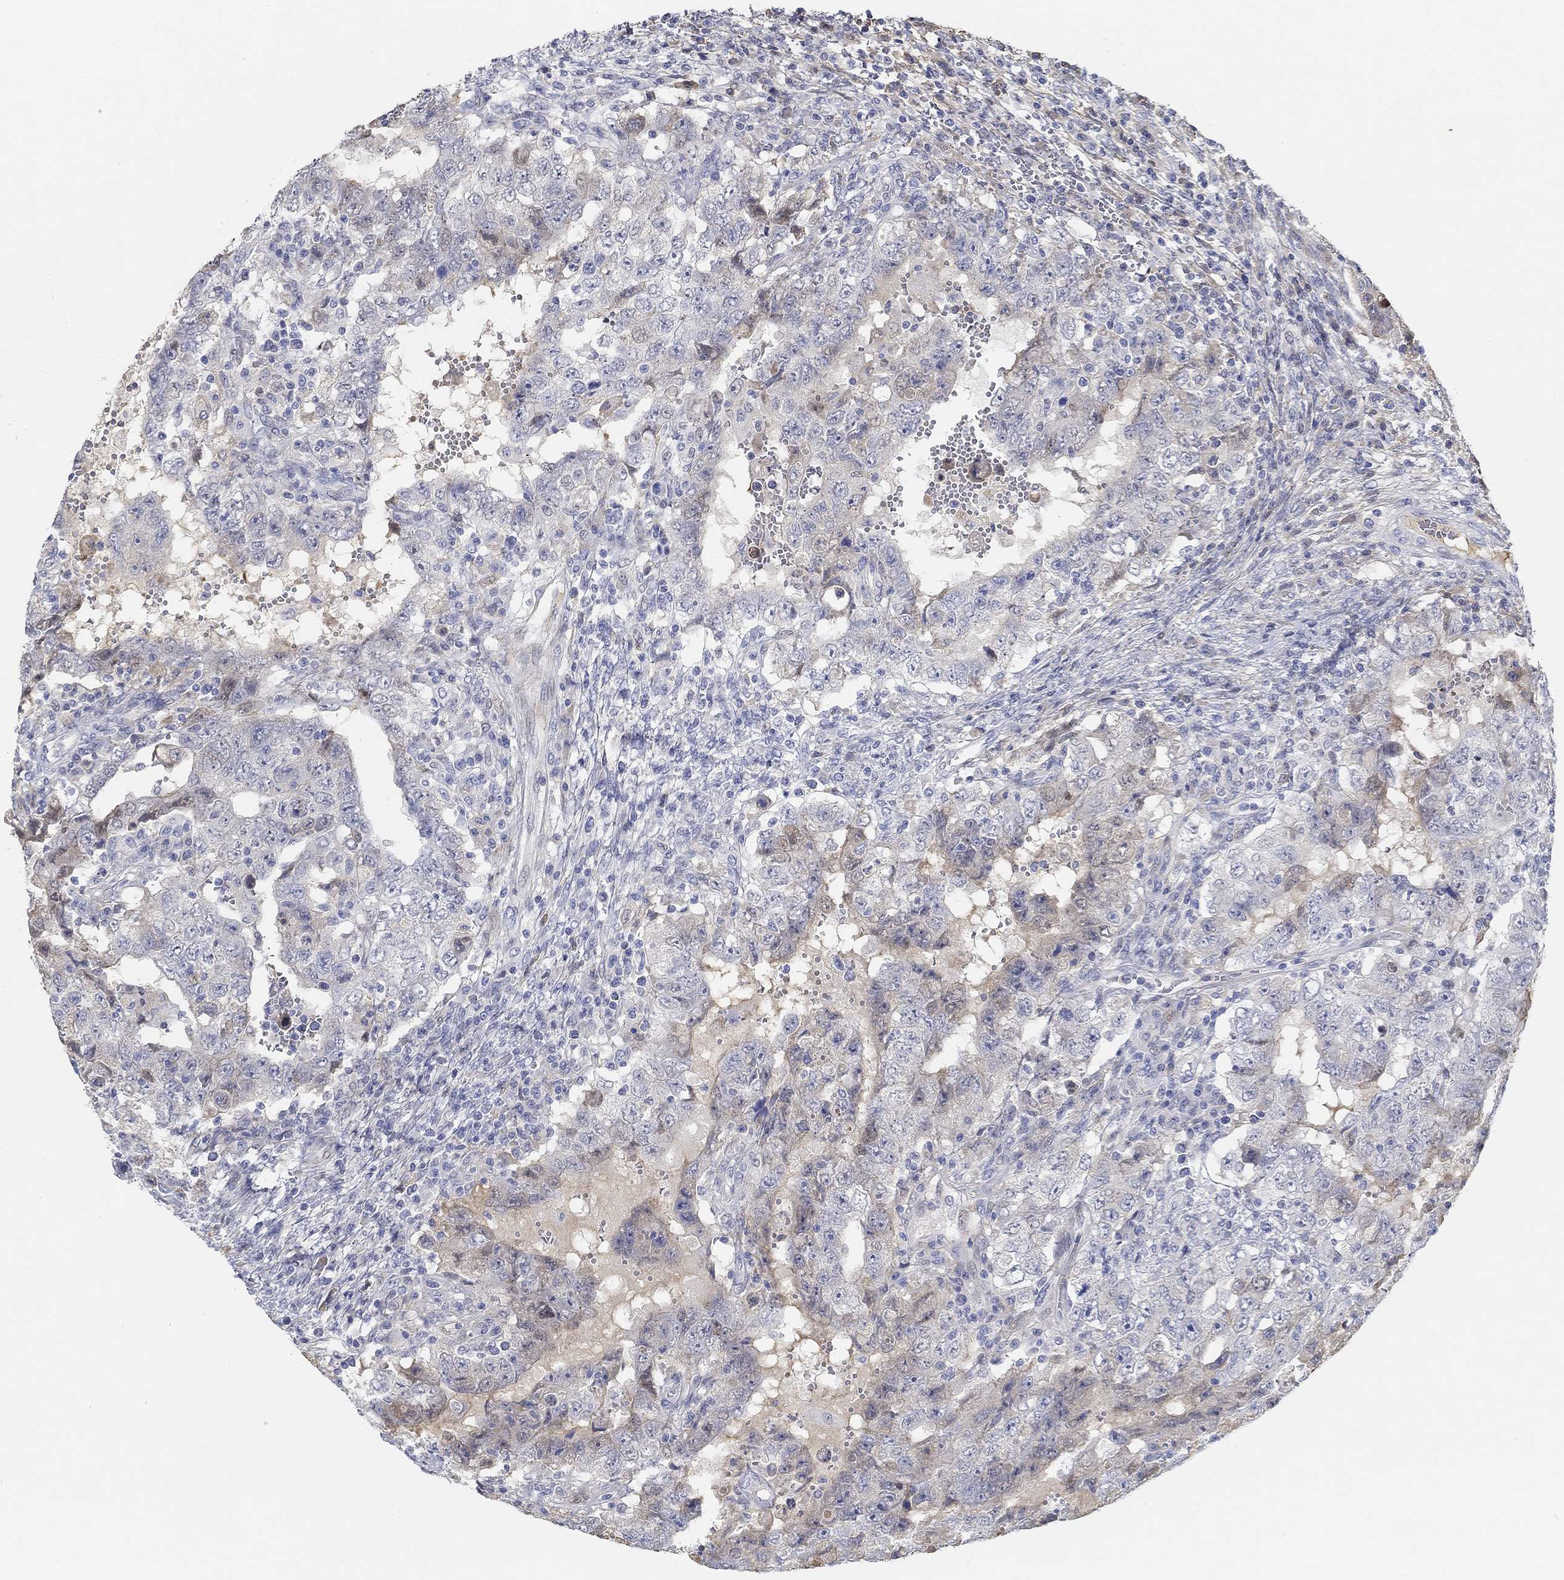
{"staining": {"intensity": "weak", "quantity": "25%-75%", "location": "cytoplasmic/membranous"}, "tissue": "testis cancer", "cell_type": "Tumor cells", "image_type": "cancer", "snomed": [{"axis": "morphology", "description": "Carcinoma, Embryonal, NOS"}, {"axis": "topography", "description": "Testis"}], "caption": "Immunohistochemistry (IHC) photomicrograph of testis cancer stained for a protein (brown), which reveals low levels of weak cytoplasmic/membranous staining in about 25%-75% of tumor cells.", "gene": "SNTG2", "patient": {"sex": "male", "age": 26}}